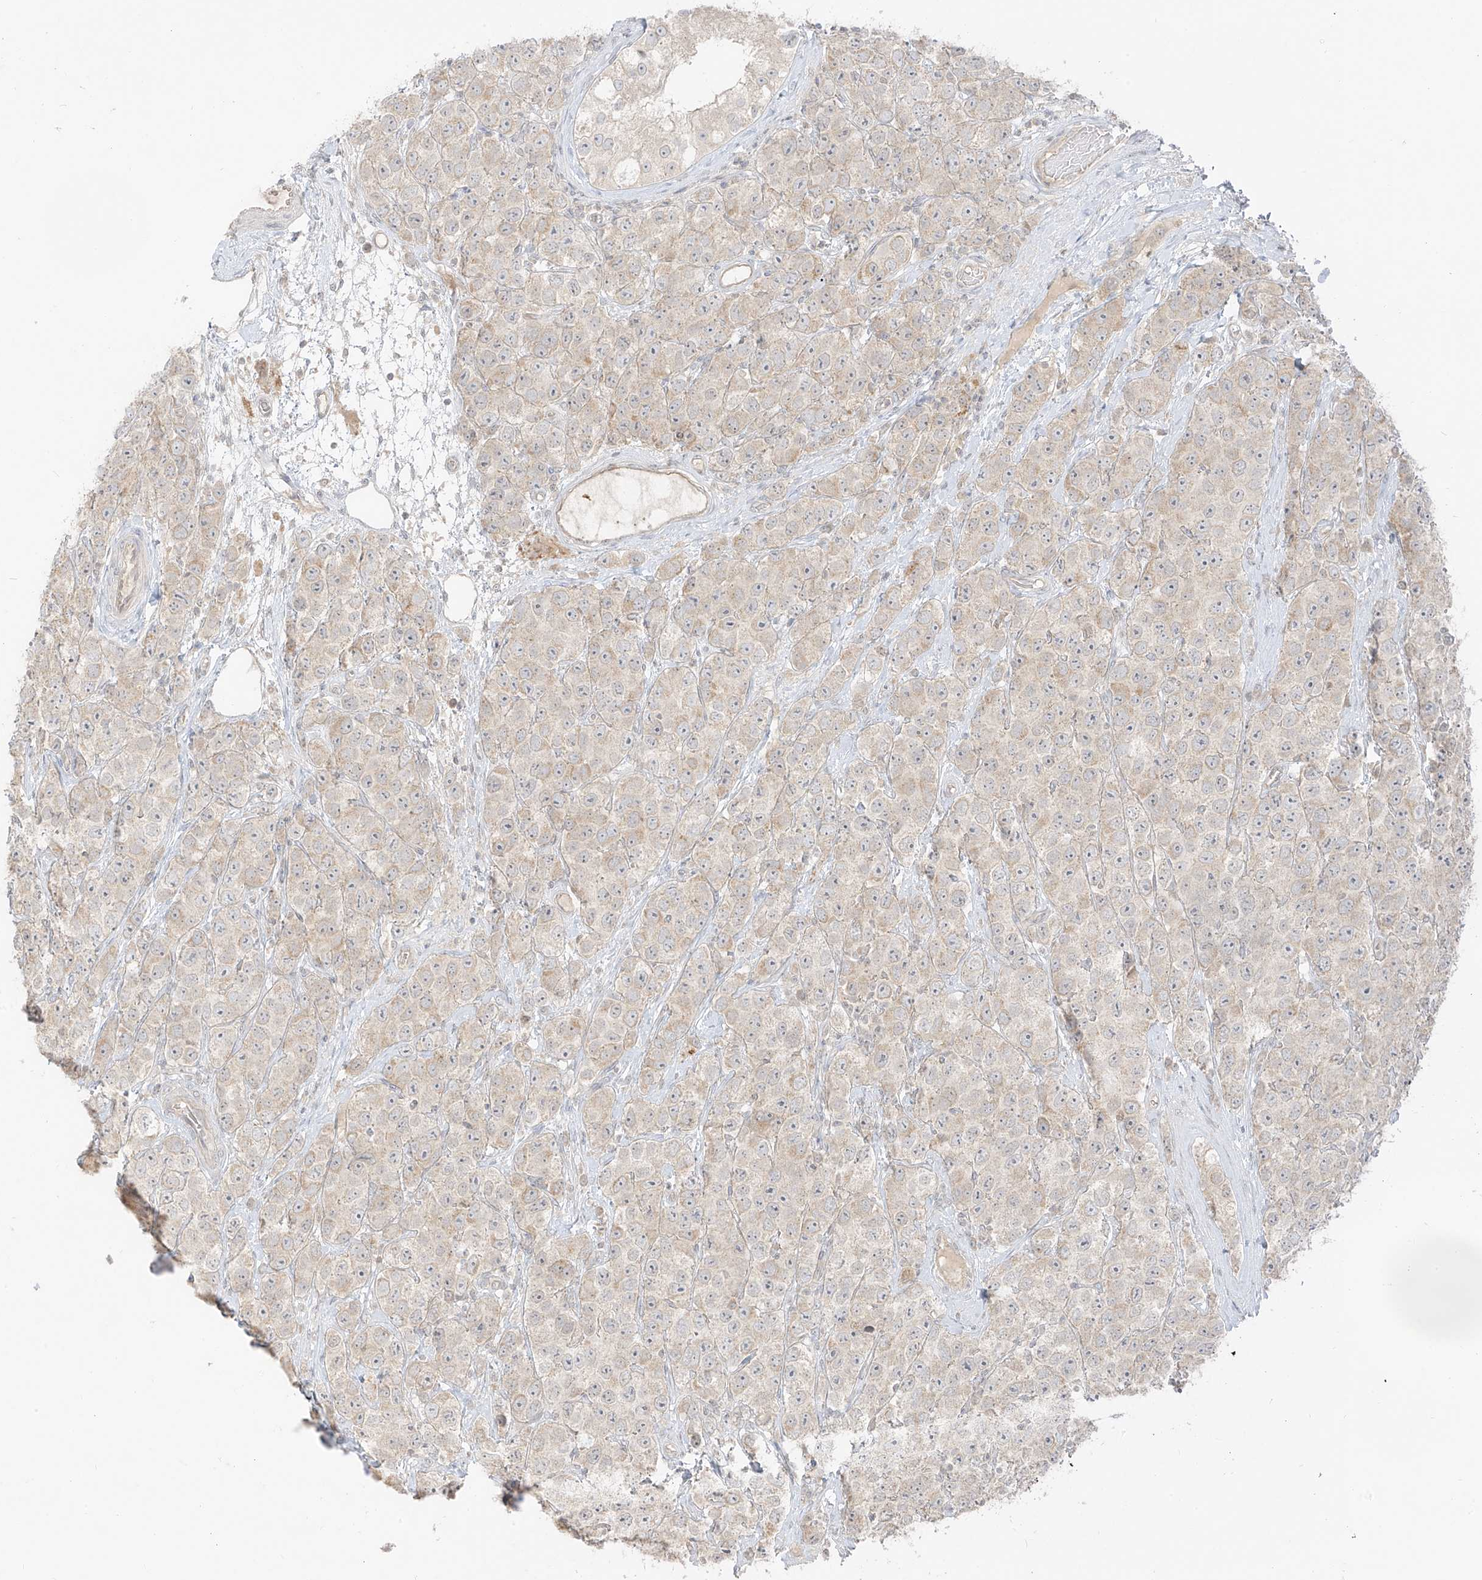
{"staining": {"intensity": "weak", "quantity": "<25%", "location": "cytoplasmic/membranous"}, "tissue": "testis cancer", "cell_type": "Tumor cells", "image_type": "cancer", "snomed": [{"axis": "morphology", "description": "Seminoma, NOS"}, {"axis": "topography", "description": "Testis"}], "caption": "An image of testis seminoma stained for a protein exhibits no brown staining in tumor cells.", "gene": "LIPT1", "patient": {"sex": "male", "age": 28}}